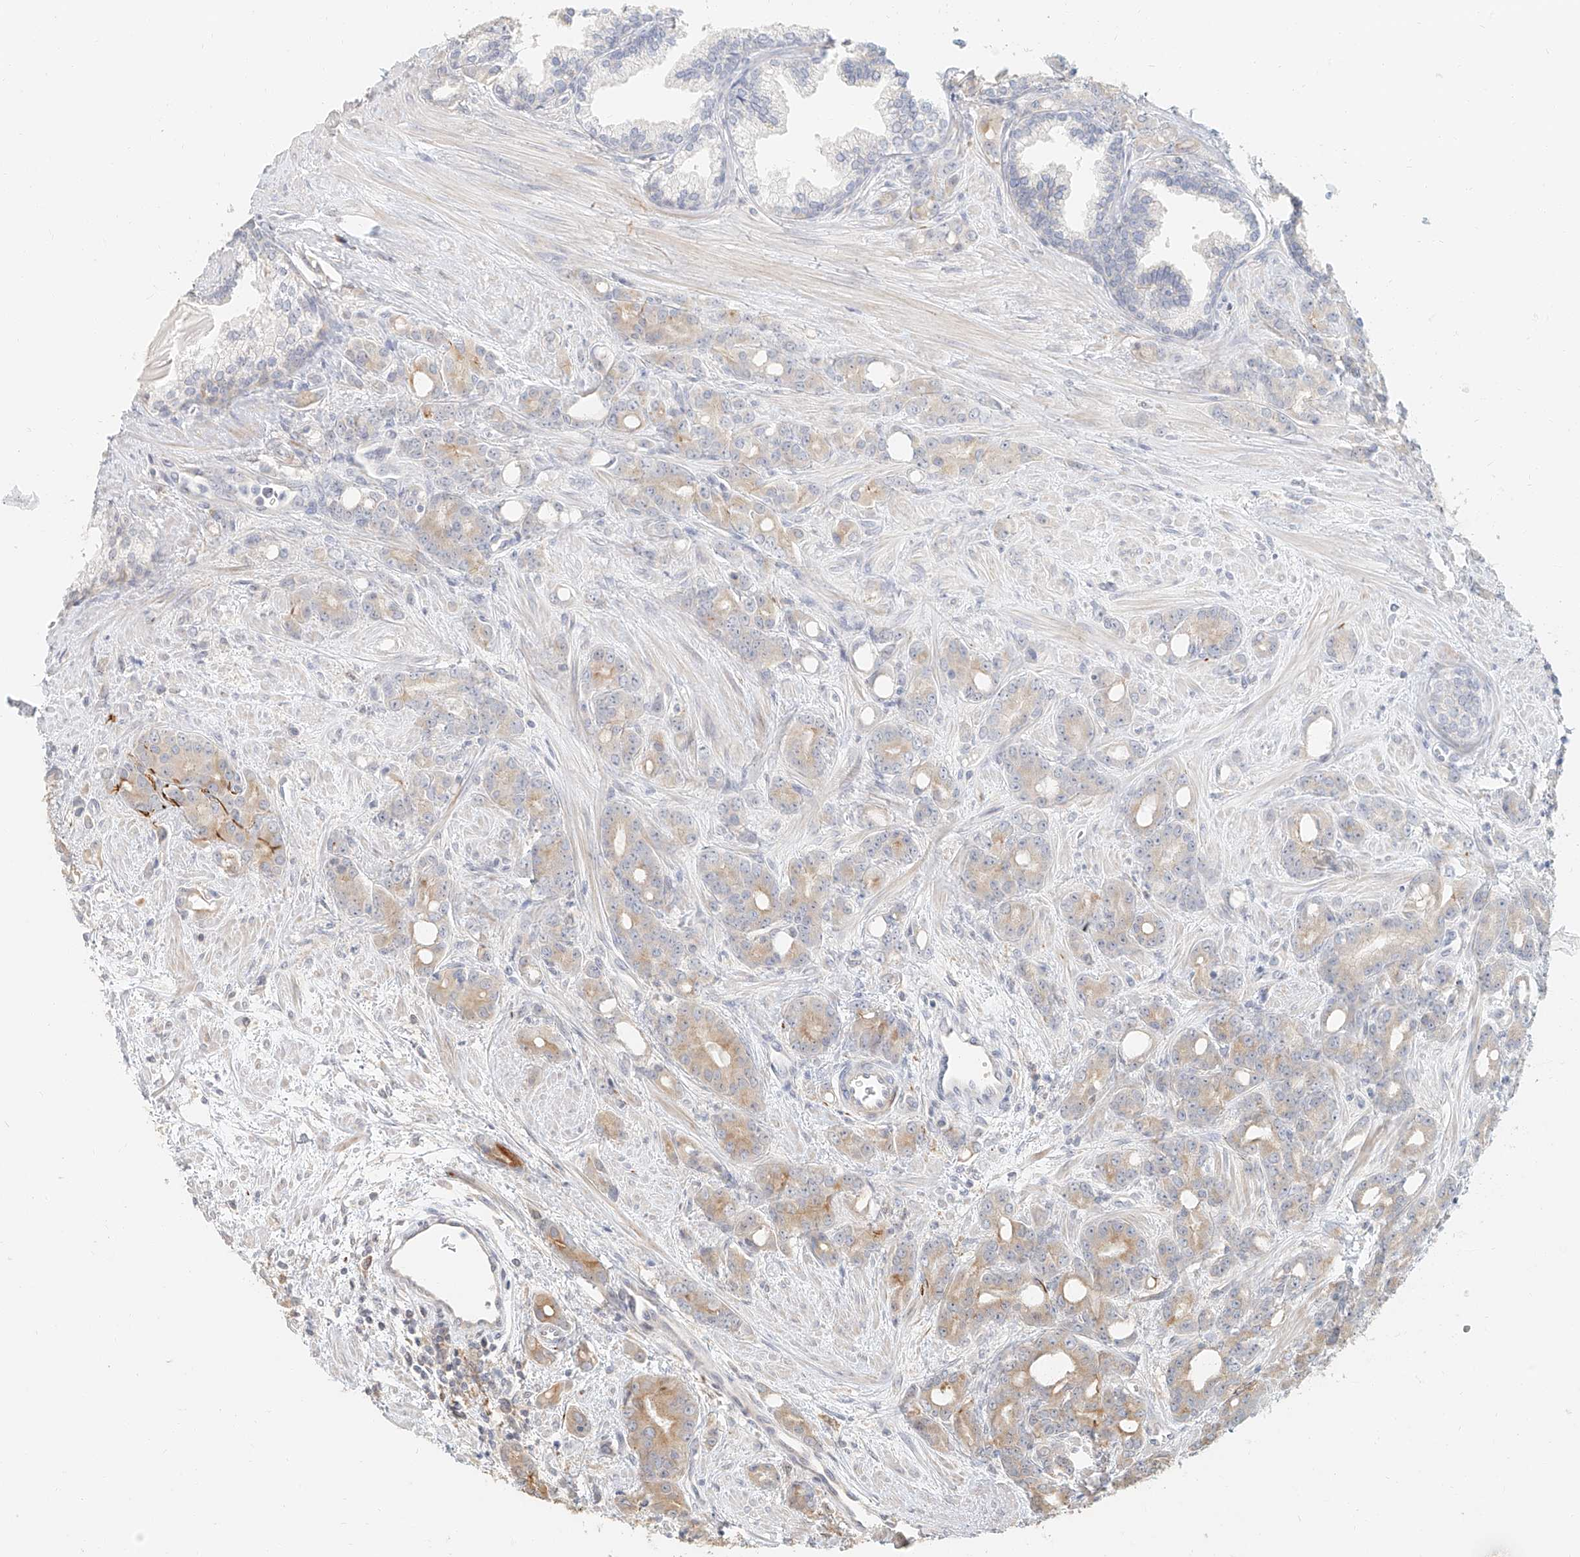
{"staining": {"intensity": "weak", "quantity": "<25%", "location": "cytoplasmic/membranous"}, "tissue": "prostate cancer", "cell_type": "Tumor cells", "image_type": "cancer", "snomed": [{"axis": "morphology", "description": "Adenocarcinoma, High grade"}, {"axis": "topography", "description": "Prostate"}], "caption": "Image shows no protein positivity in tumor cells of prostate cancer (adenocarcinoma (high-grade)) tissue. (Brightfield microscopy of DAB (3,3'-diaminobenzidine) immunohistochemistry at high magnification).", "gene": "NAP1L1", "patient": {"sex": "male", "age": 62}}